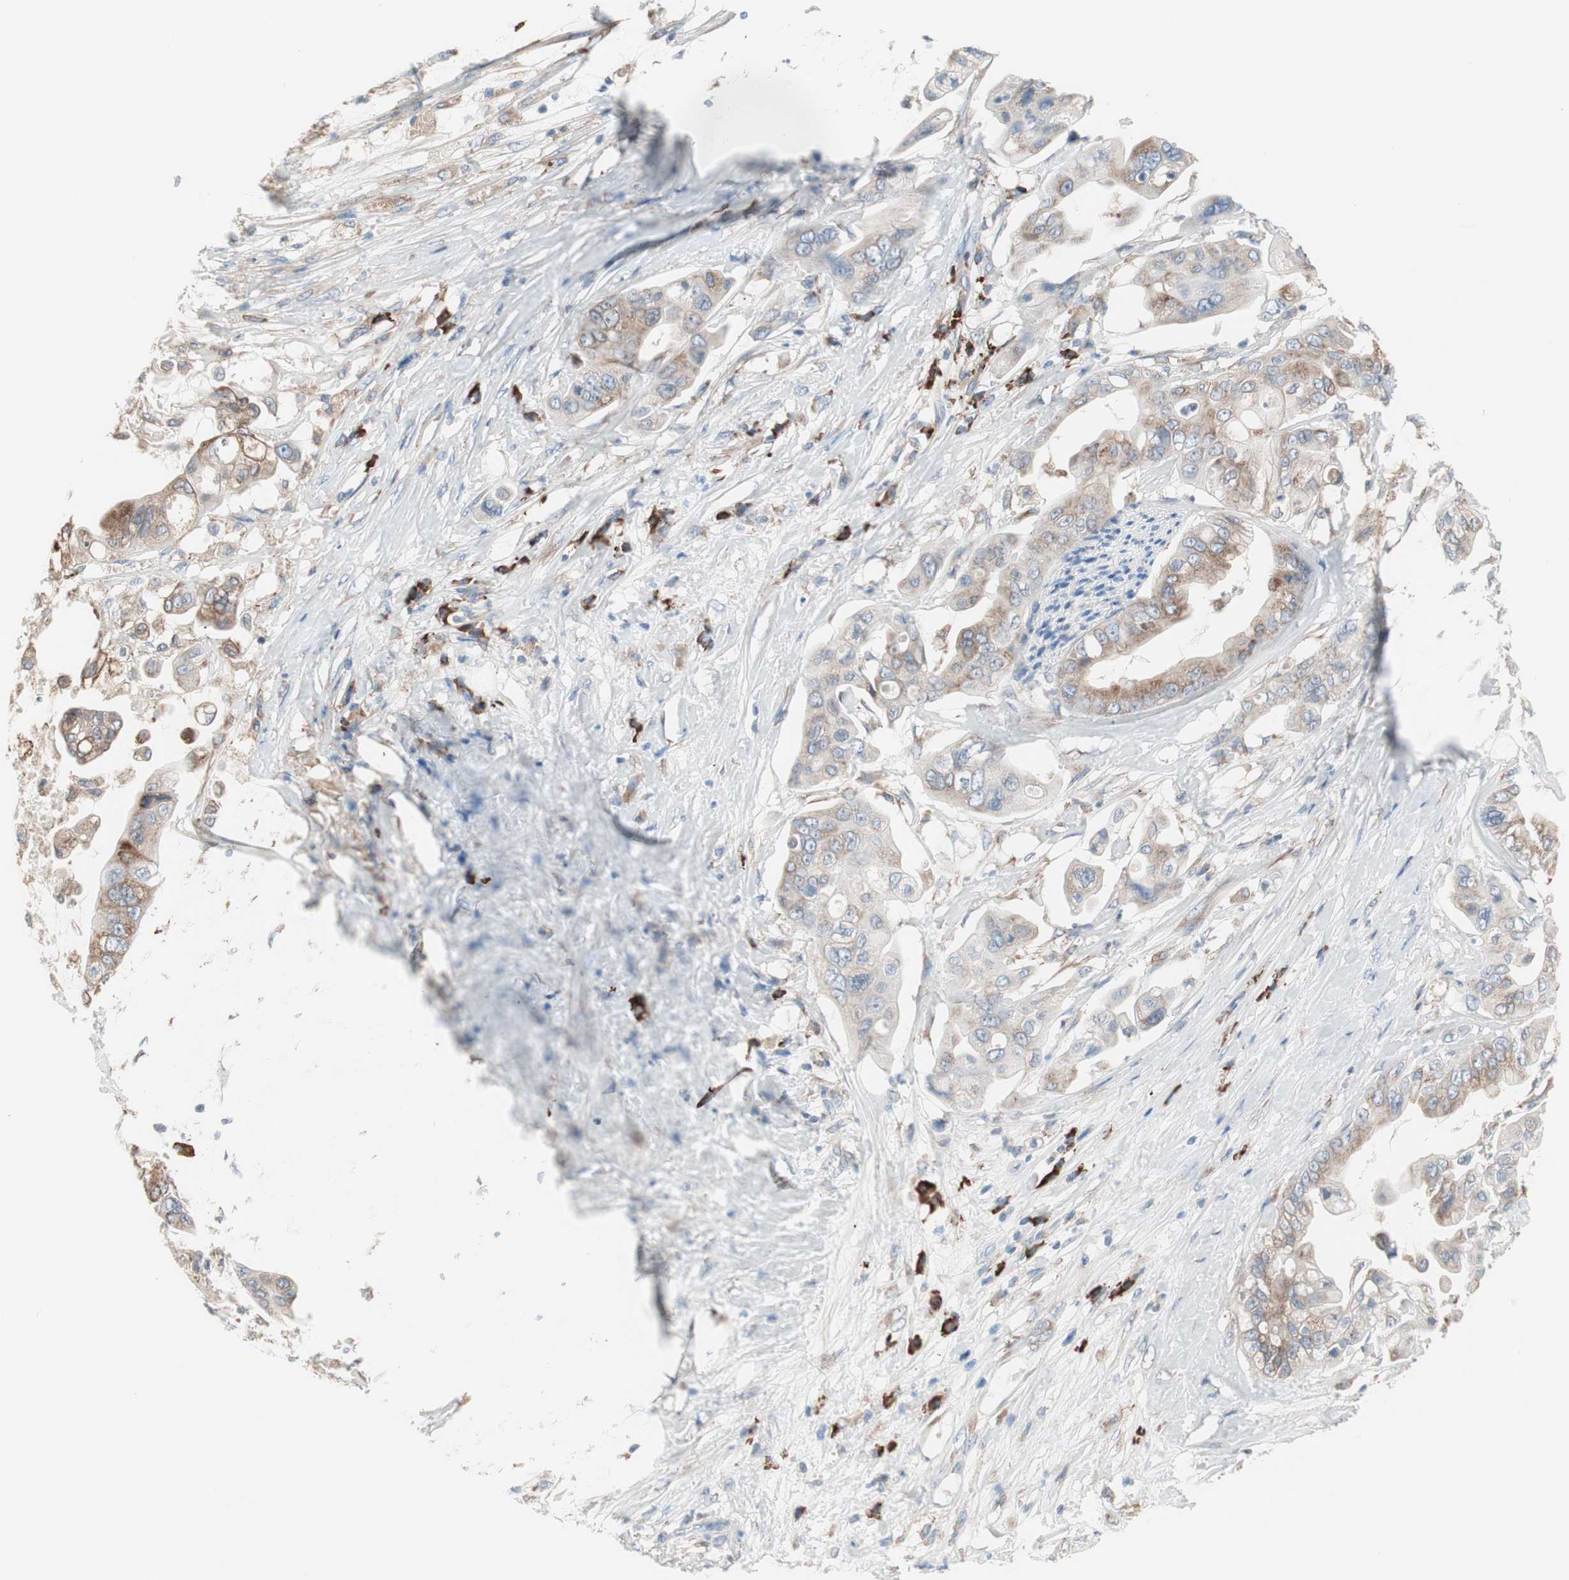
{"staining": {"intensity": "weak", "quantity": "<25%", "location": "cytoplasmic/membranous"}, "tissue": "pancreatic cancer", "cell_type": "Tumor cells", "image_type": "cancer", "snomed": [{"axis": "morphology", "description": "Adenocarcinoma, NOS"}, {"axis": "topography", "description": "Pancreas"}], "caption": "Tumor cells are negative for brown protein staining in pancreatic cancer (adenocarcinoma). (Stains: DAB immunohistochemistry with hematoxylin counter stain, Microscopy: brightfield microscopy at high magnification).", "gene": "SLC27A4", "patient": {"sex": "female", "age": 75}}